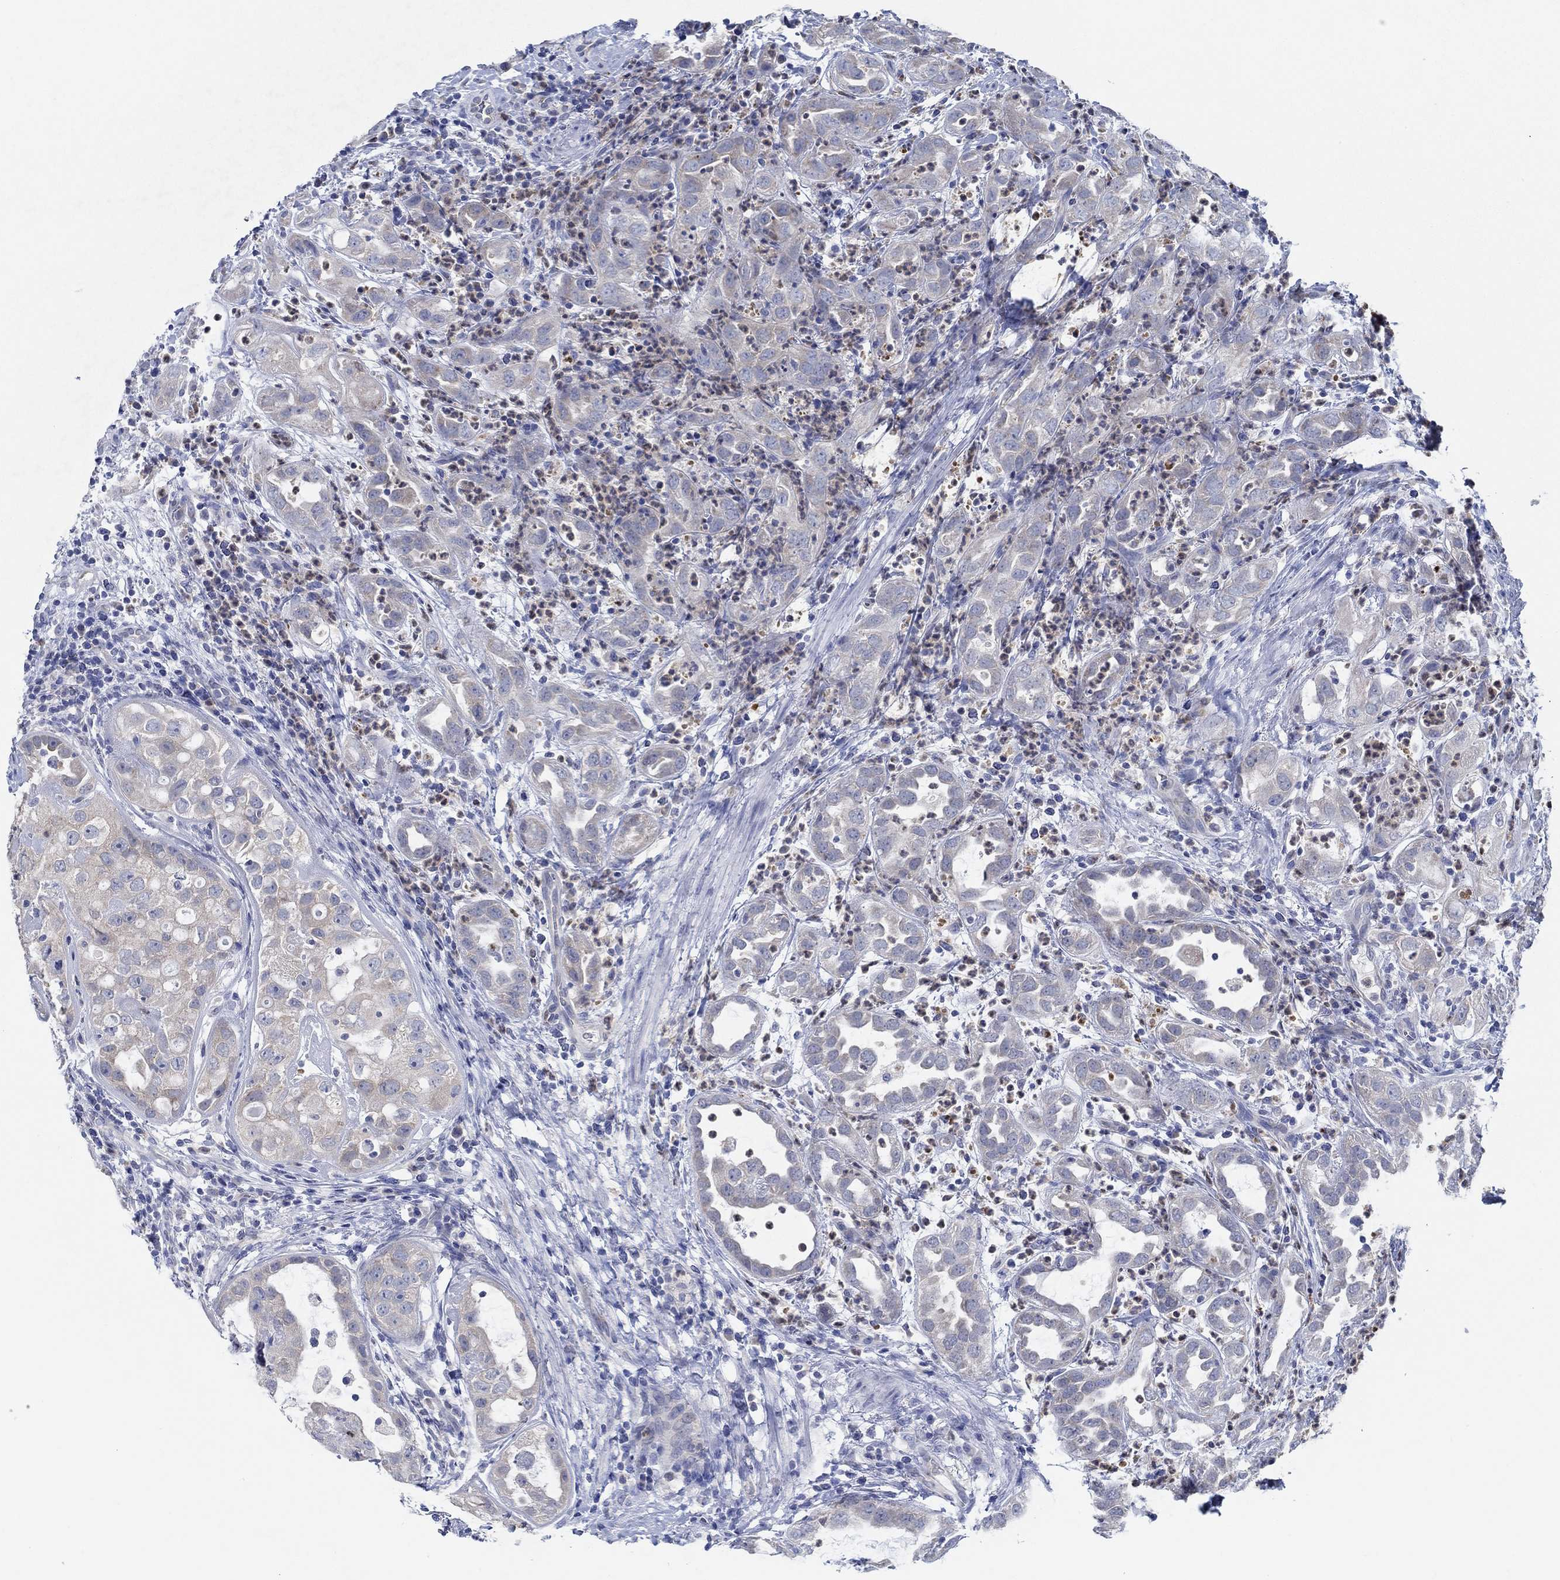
{"staining": {"intensity": "weak", "quantity": "25%-75%", "location": "cytoplasmic/membranous"}, "tissue": "urothelial cancer", "cell_type": "Tumor cells", "image_type": "cancer", "snomed": [{"axis": "morphology", "description": "Urothelial carcinoma, High grade"}, {"axis": "topography", "description": "Urinary bladder"}], "caption": "Brown immunohistochemical staining in human urothelial cancer reveals weak cytoplasmic/membranous positivity in approximately 25%-75% of tumor cells. (DAB (3,3'-diaminobenzidine) = brown stain, brightfield microscopy at high magnification).", "gene": "ZNF671", "patient": {"sex": "female", "age": 41}}